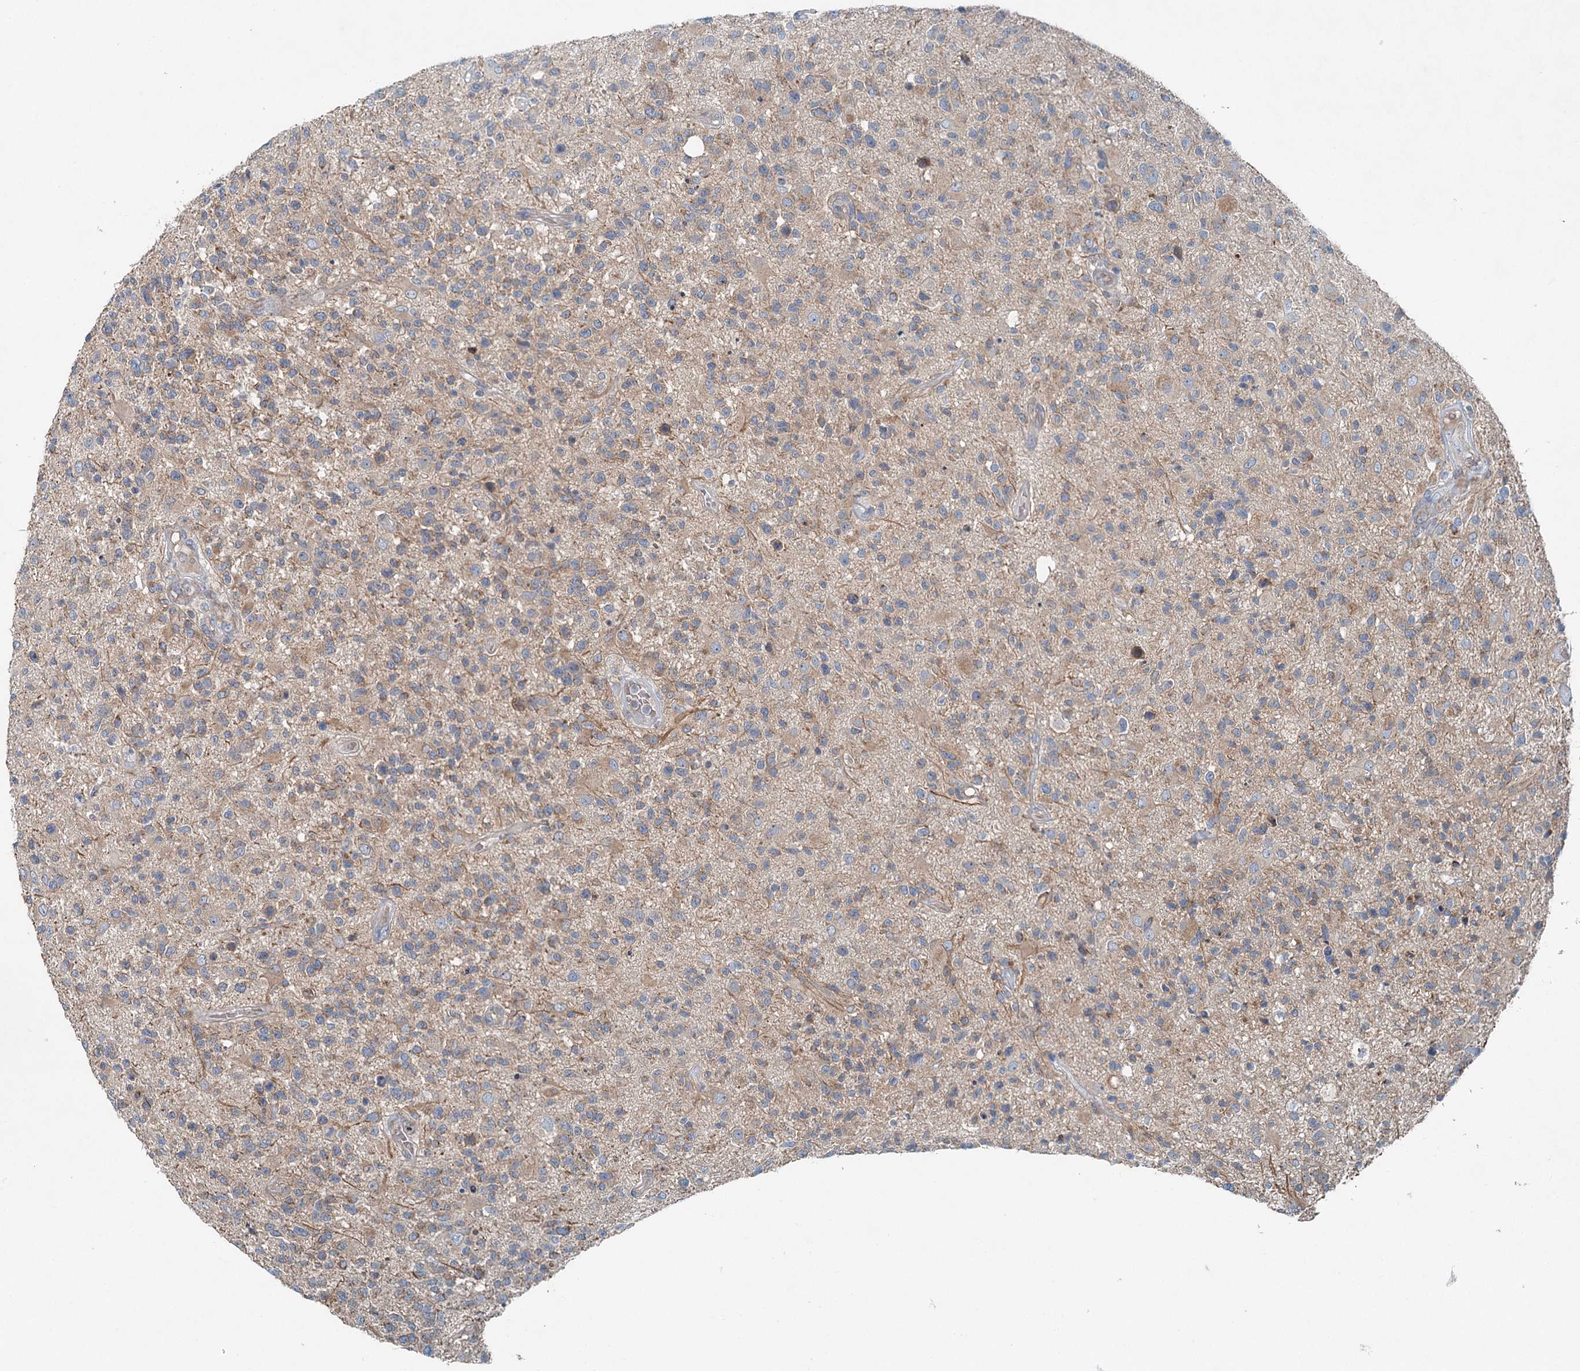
{"staining": {"intensity": "moderate", "quantity": "<25%", "location": "cytoplasmic/membranous"}, "tissue": "glioma", "cell_type": "Tumor cells", "image_type": "cancer", "snomed": [{"axis": "morphology", "description": "Glioma, malignant, High grade"}, {"axis": "morphology", "description": "Glioblastoma, NOS"}, {"axis": "topography", "description": "Brain"}], "caption": "IHC histopathology image of glioma stained for a protein (brown), which exhibits low levels of moderate cytoplasmic/membranous staining in approximately <25% of tumor cells.", "gene": "CHCHD5", "patient": {"sex": "male", "age": 60}}